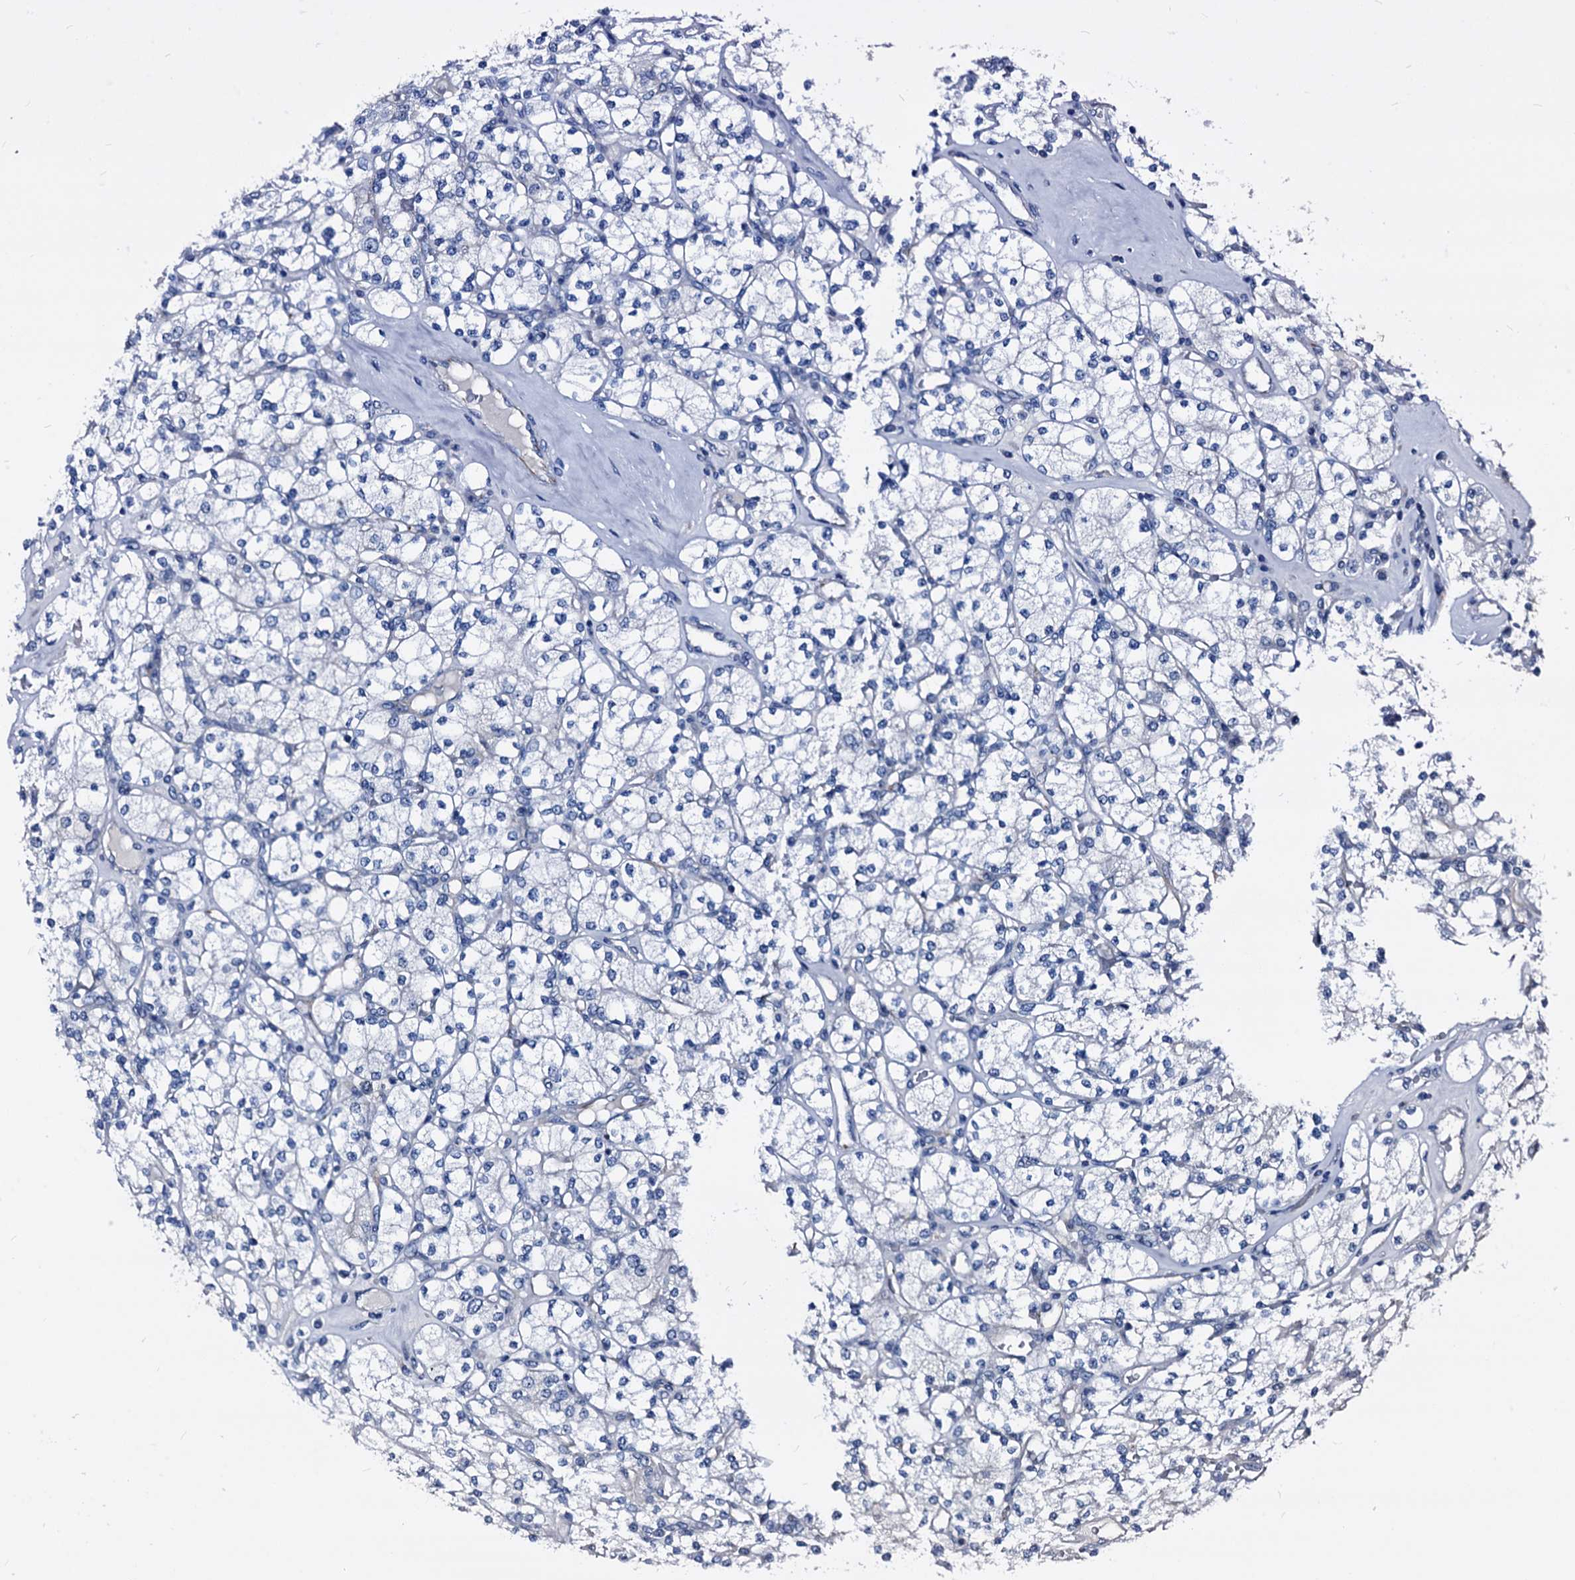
{"staining": {"intensity": "negative", "quantity": "none", "location": "none"}, "tissue": "renal cancer", "cell_type": "Tumor cells", "image_type": "cancer", "snomed": [{"axis": "morphology", "description": "Adenocarcinoma, NOS"}, {"axis": "topography", "description": "Kidney"}], "caption": "High magnification brightfield microscopy of adenocarcinoma (renal) stained with DAB (brown) and counterstained with hematoxylin (blue): tumor cells show no significant staining.", "gene": "EMG1", "patient": {"sex": "male", "age": 77}}